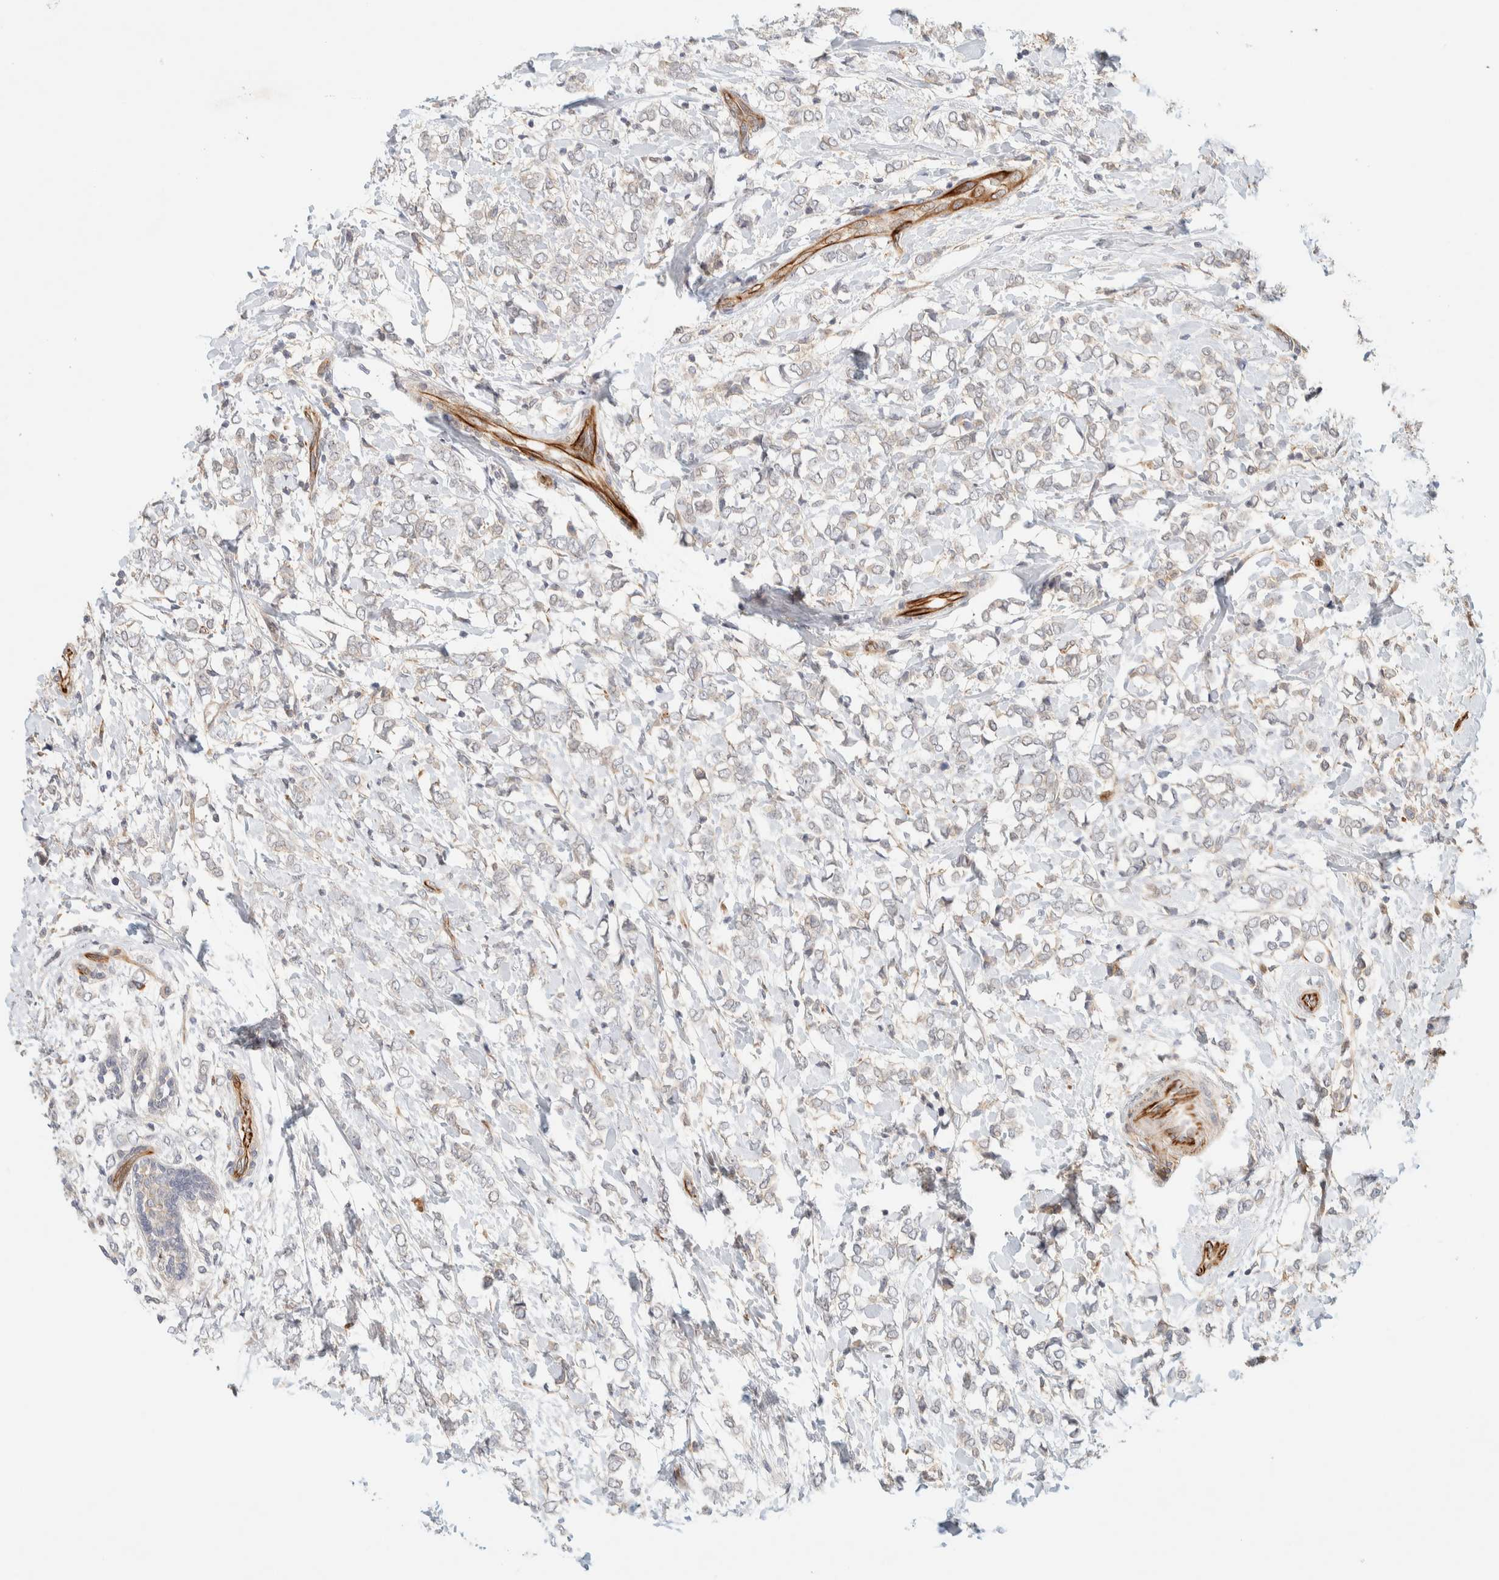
{"staining": {"intensity": "negative", "quantity": "none", "location": "none"}, "tissue": "breast cancer", "cell_type": "Tumor cells", "image_type": "cancer", "snomed": [{"axis": "morphology", "description": "Normal tissue, NOS"}, {"axis": "morphology", "description": "Lobular carcinoma"}, {"axis": "topography", "description": "Breast"}], "caption": "Tumor cells show no significant positivity in breast cancer. (Brightfield microscopy of DAB IHC at high magnification).", "gene": "FAT1", "patient": {"sex": "female", "age": 47}}